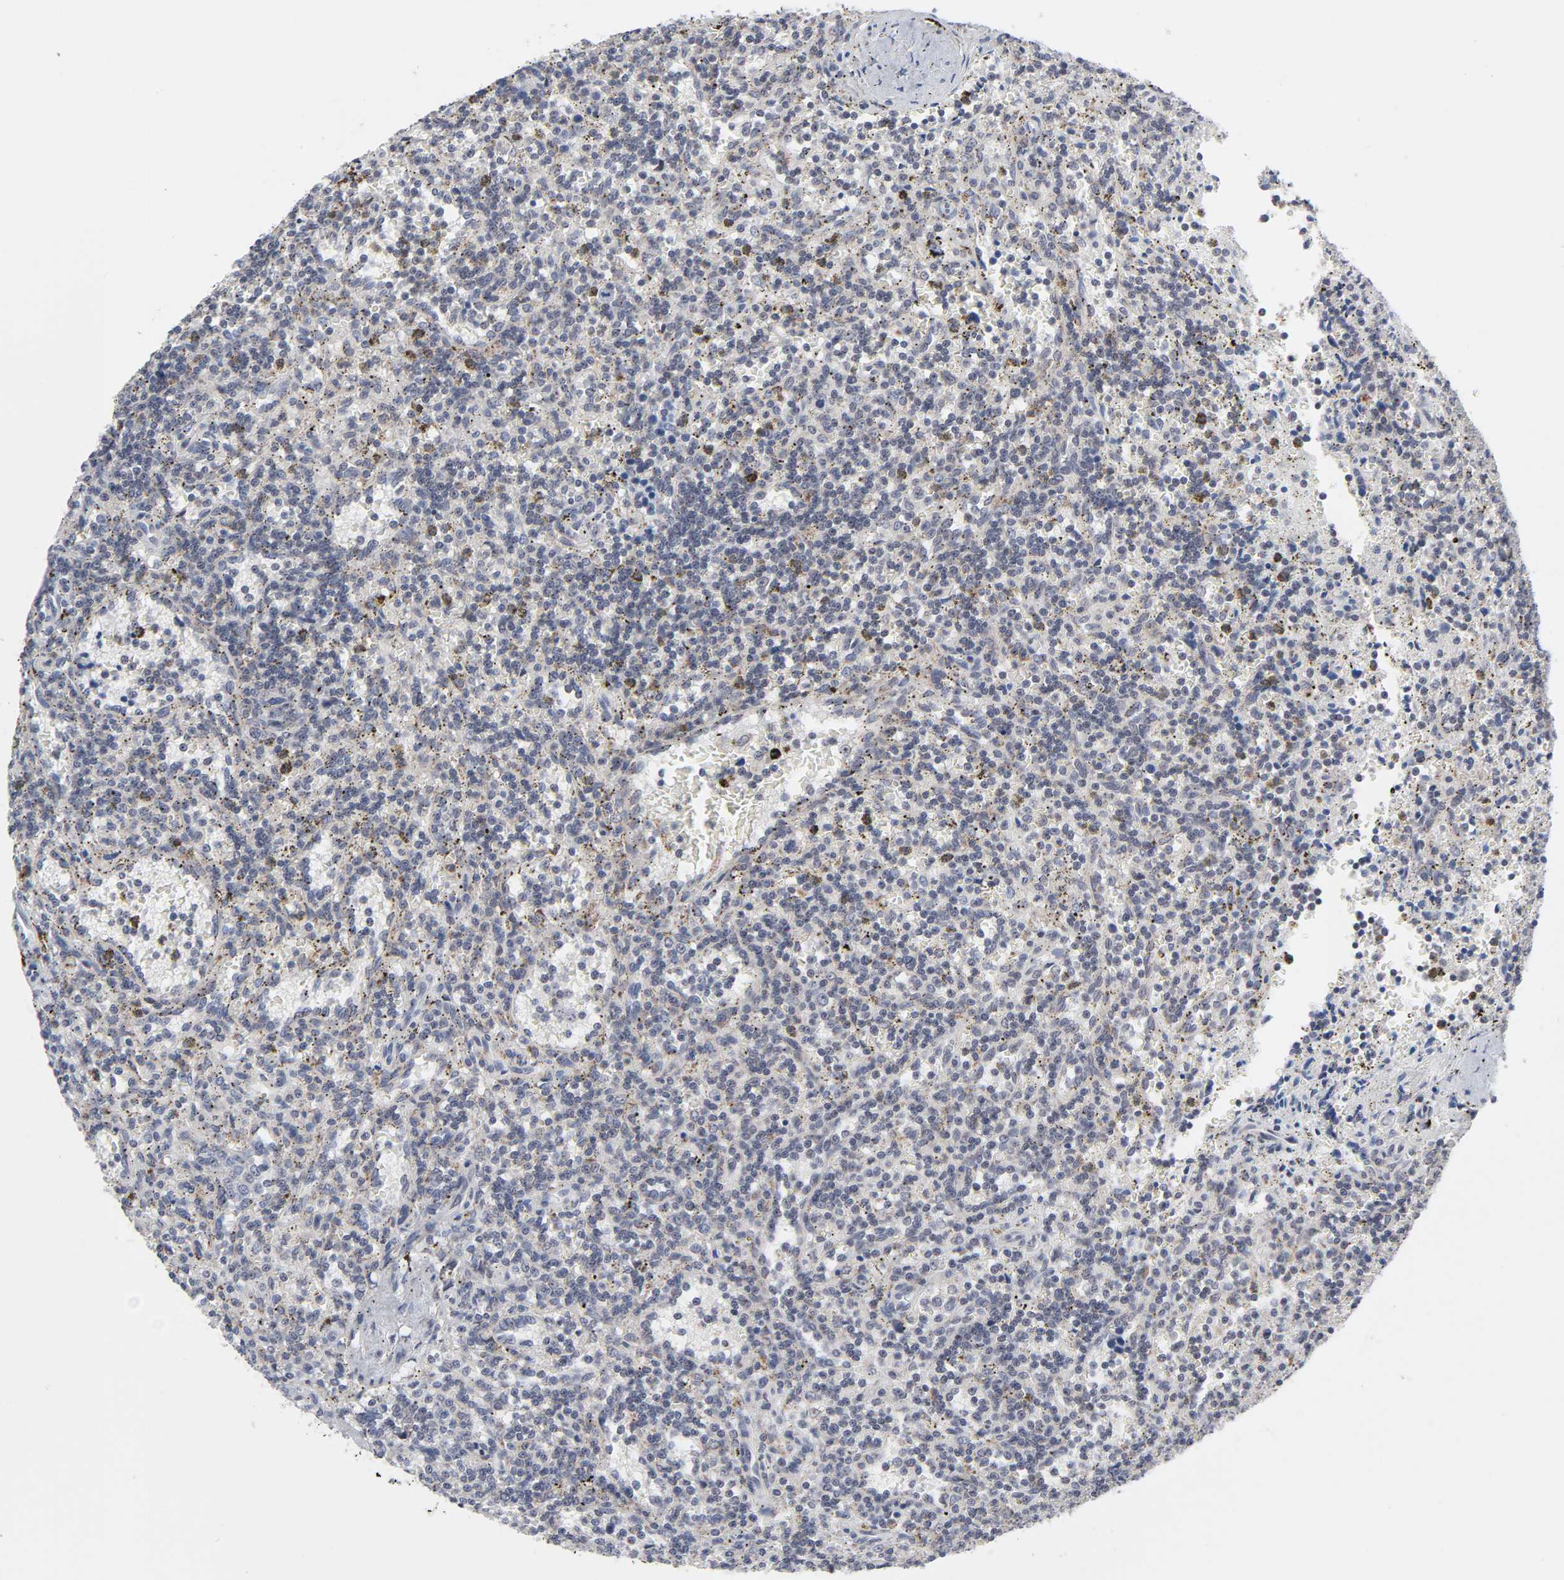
{"staining": {"intensity": "negative", "quantity": "none", "location": "none"}, "tissue": "lymphoma", "cell_type": "Tumor cells", "image_type": "cancer", "snomed": [{"axis": "morphology", "description": "Malignant lymphoma, non-Hodgkin's type, Low grade"}, {"axis": "topography", "description": "Spleen"}], "caption": "There is no significant positivity in tumor cells of lymphoma.", "gene": "AUH", "patient": {"sex": "male", "age": 73}}